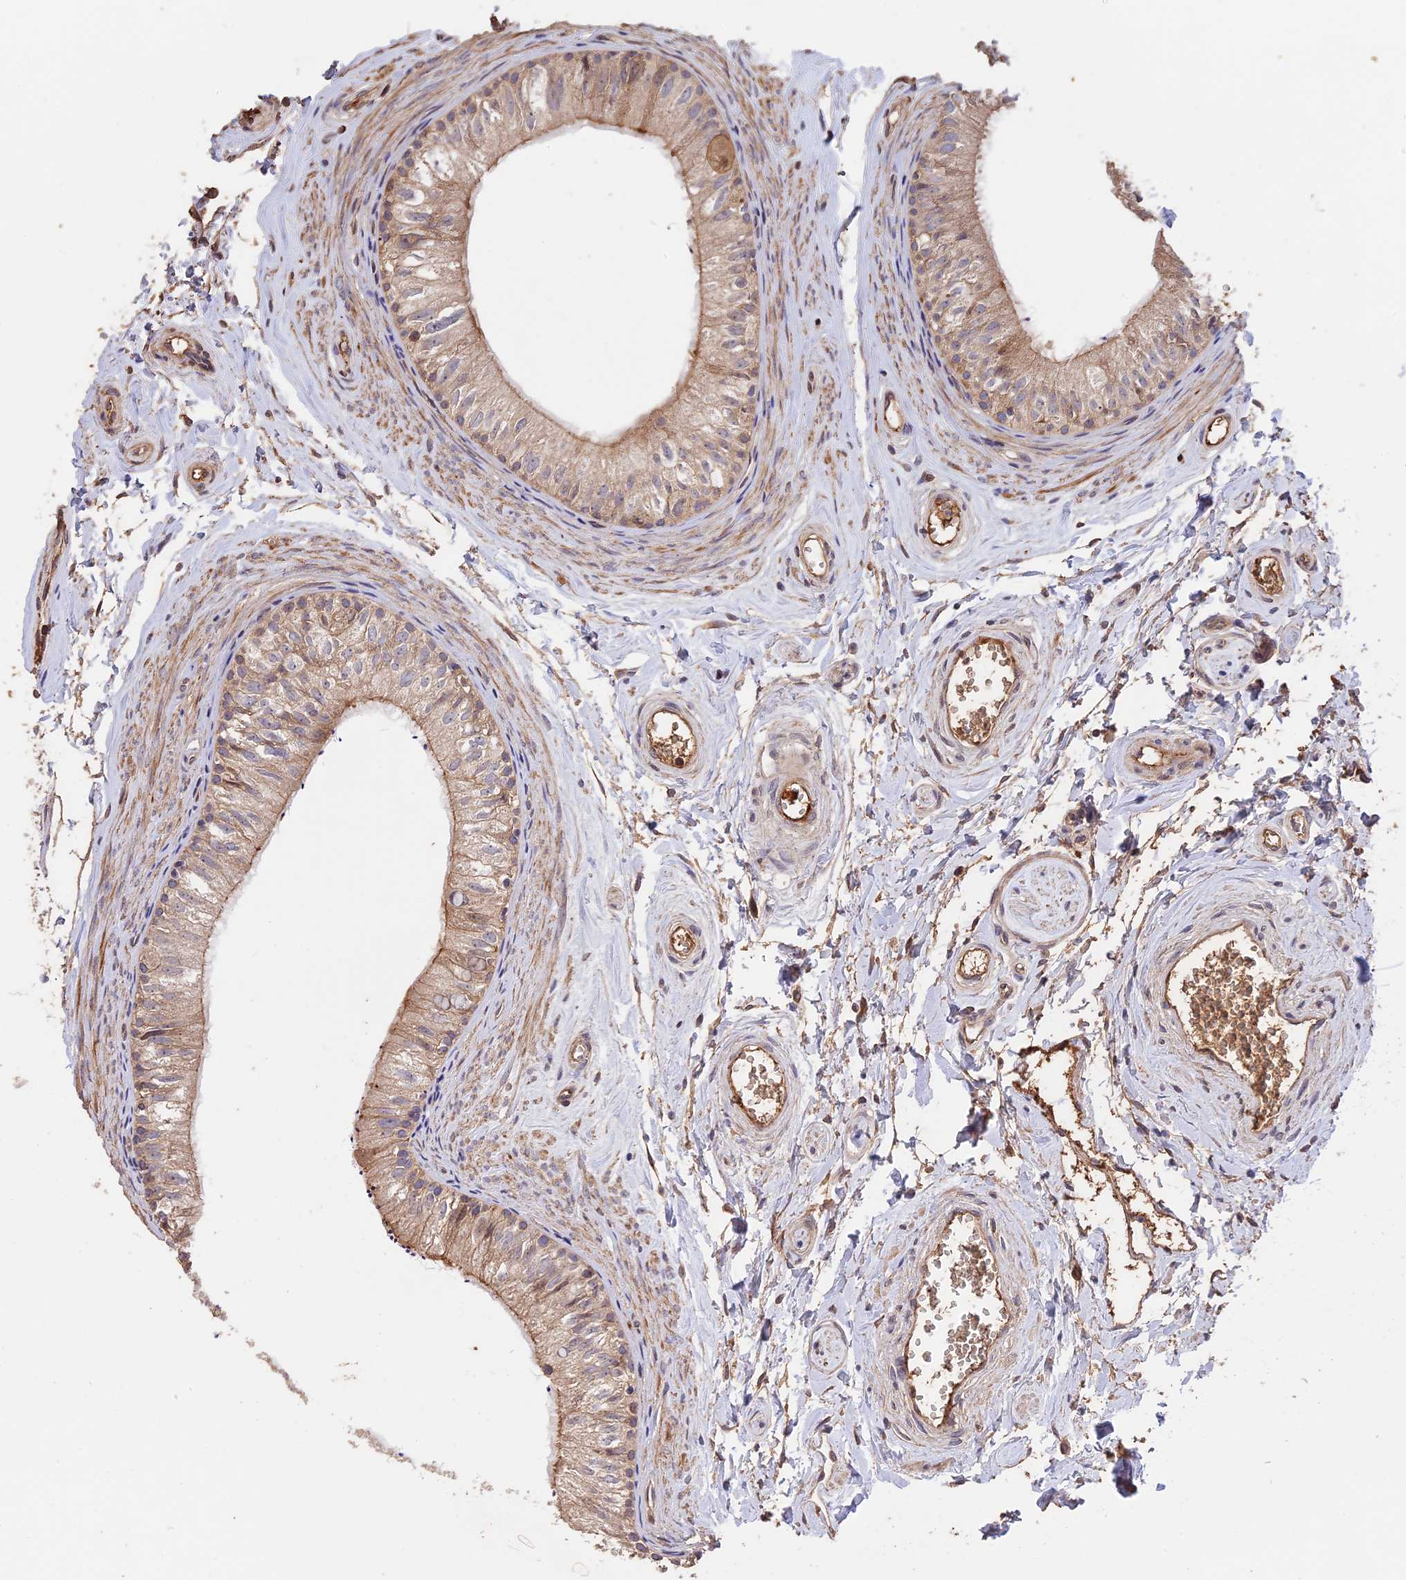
{"staining": {"intensity": "weak", "quantity": "25%-75%", "location": "cytoplasmic/membranous"}, "tissue": "epididymis", "cell_type": "Glandular cells", "image_type": "normal", "snomed": [{"axis": "morphology", "description": "Normal tissue, NOS"}, {"axis": "topography", "description": "Epididymis"}], "caption": "Immunohistochemistry (IHC) (DAB (3,3'-diaminobenzidine)) staining of benign human epididymis displays weak cytoplasmic/membranous protein expression in approximately 25%-75% of glandular cells.", "gene": "RASAL1", "patient": {"sex": "male", "age": 56}}